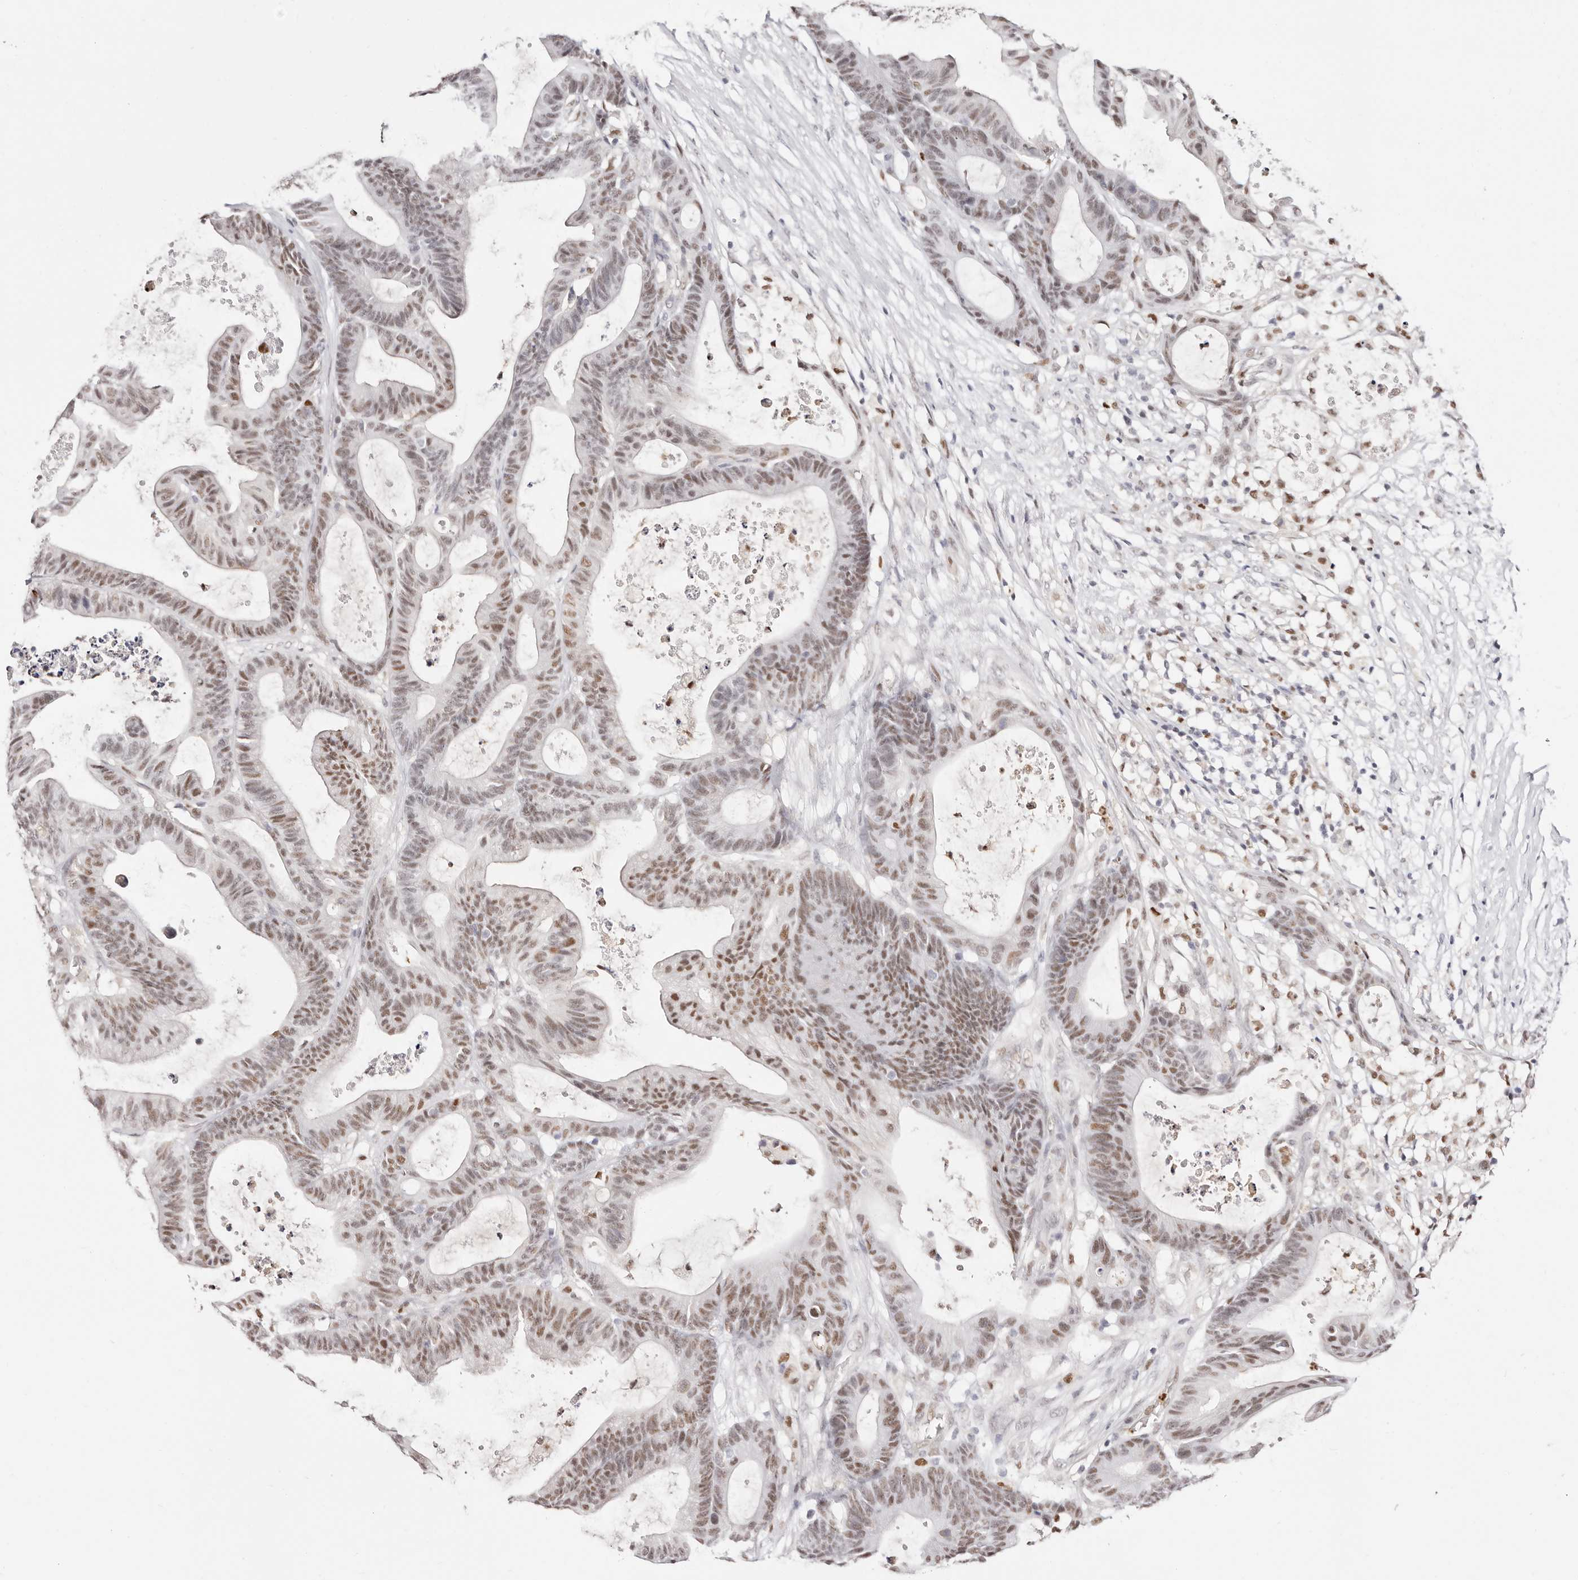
{"staining": {"intensity": "moderate", "quantity": ">75%", "location": "nuclear"}, "tissue": "colorectal cancer", "cell_type": "Tumor cells", "image_type": "cancer", "snomed": [{"axis": "morphology", "description": "Adenocarcinoma, NOS"}, {"axis": "topography", "description": "Colon"}], "caption": "Colorectal cancer stained for a protein exhibits moderate nuclear positivity in tumor cells.", "gene": "TKT", "patient": {"sex": "female", "age": 84}}